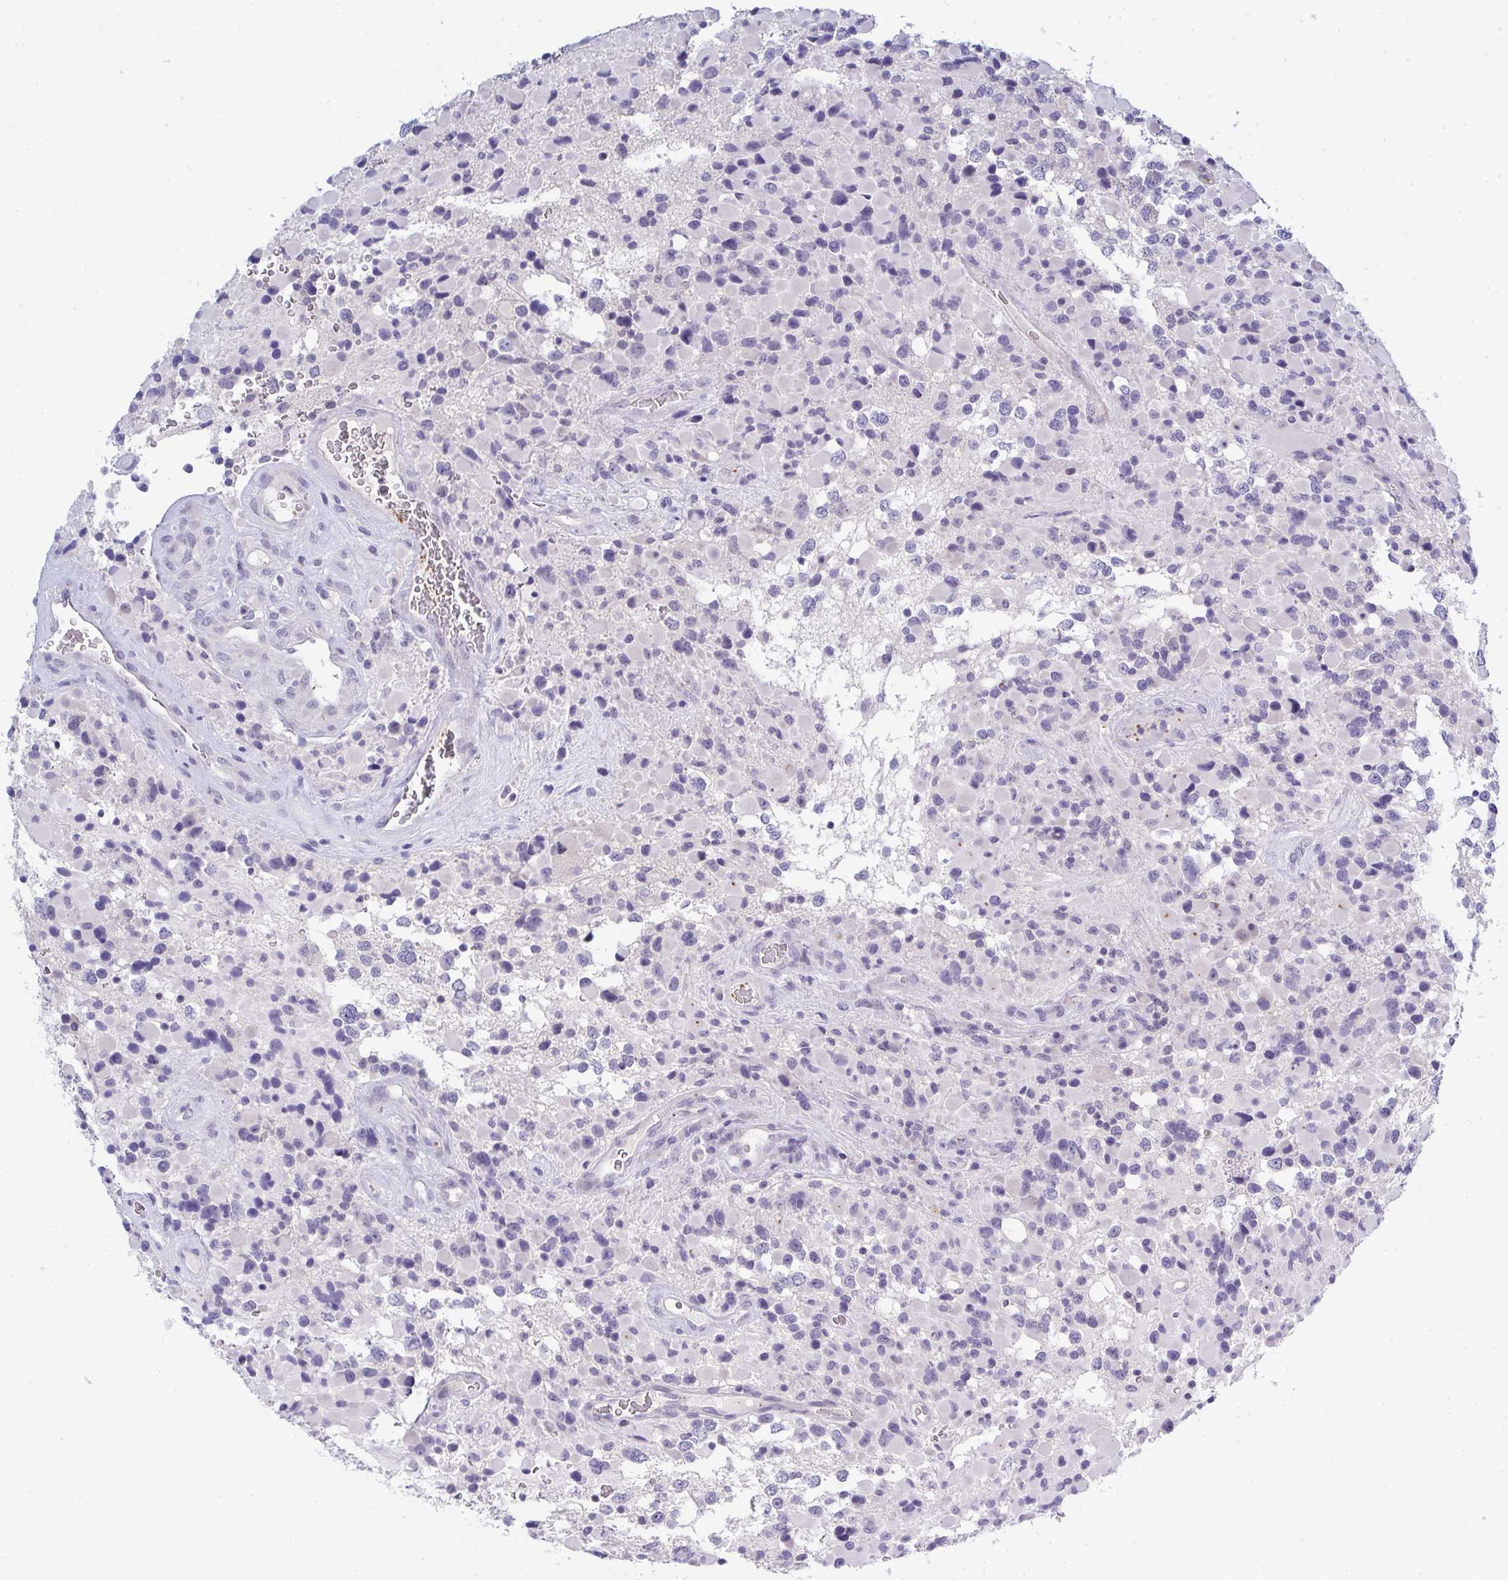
{"staining": {"intensity": "negative", "quantity": "none", "location": "none"}, "tissue": "glioma", "cell_type": "Tumor cells", "image_type": "cancer", "snomed": [{"axis": "morphology", "description": "Glioma, malignant, High grade"}, {"axis": "topography", "description": "Brain"}], "caption": "The image demonstrates no significant positivity in tumor cells of malignant glioma (high-grade).", "gene": "TMEM82", "patient": {"sex": "female", "age": 40}}